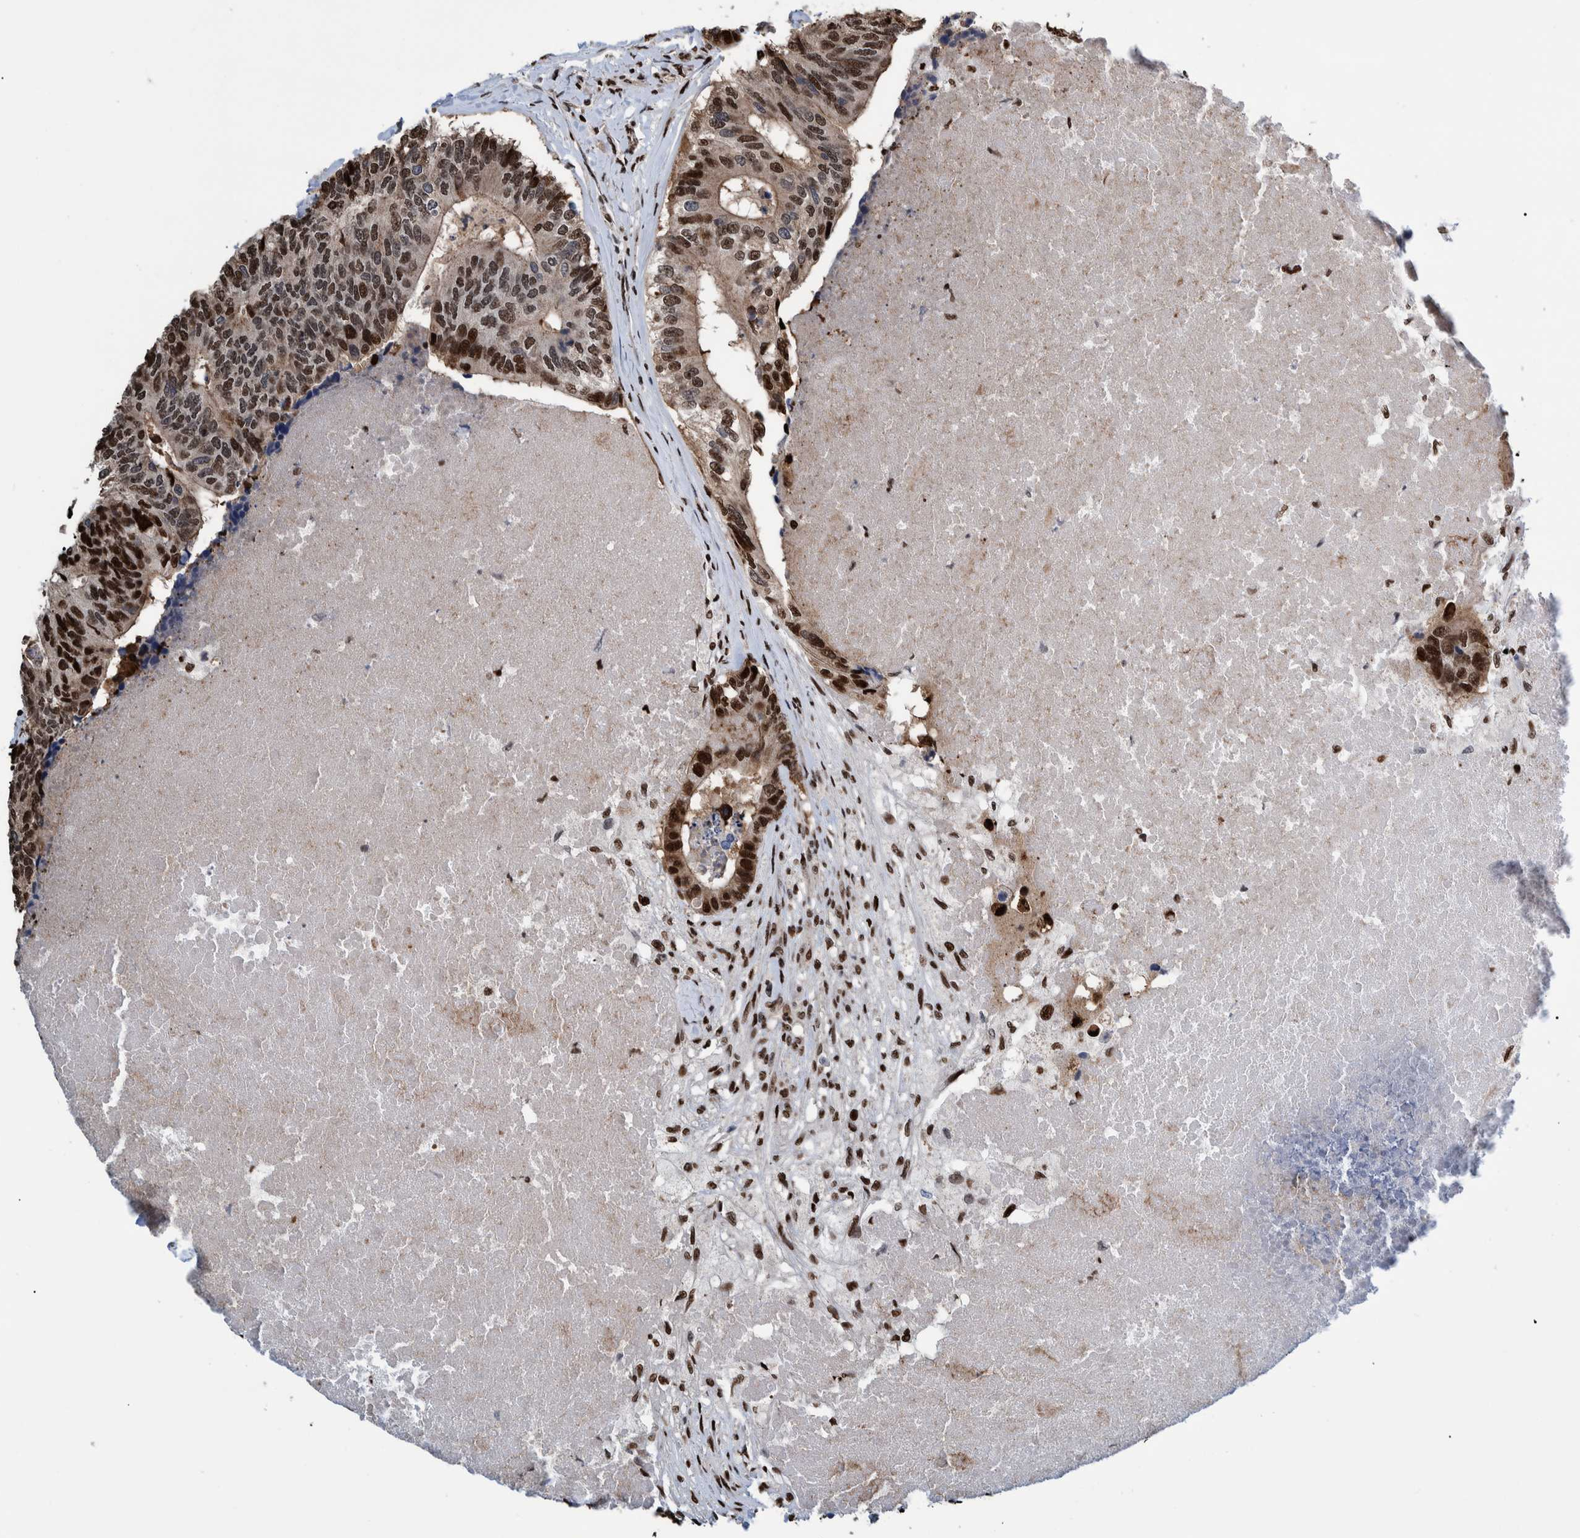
{"staining": {"intensity": "strong", "quantity": ">75%", "location": "nuclear"}, "tissue": "colorectal cancer", "cell_type": "Tumor cells", "image_type": "cancer", "snomed": [{"axis": "morphology", "description": "Adenocarcinoma, NOS"}, {"axis": "topography", "description": "Colon"}], "caption": "Tumor cells show high levels of strong nuclear staining in approximately >75% of cells in colorectal adenocarcinoma.", "gene": "HEATR9", "patient": {"sex": "female", "age": 67}}